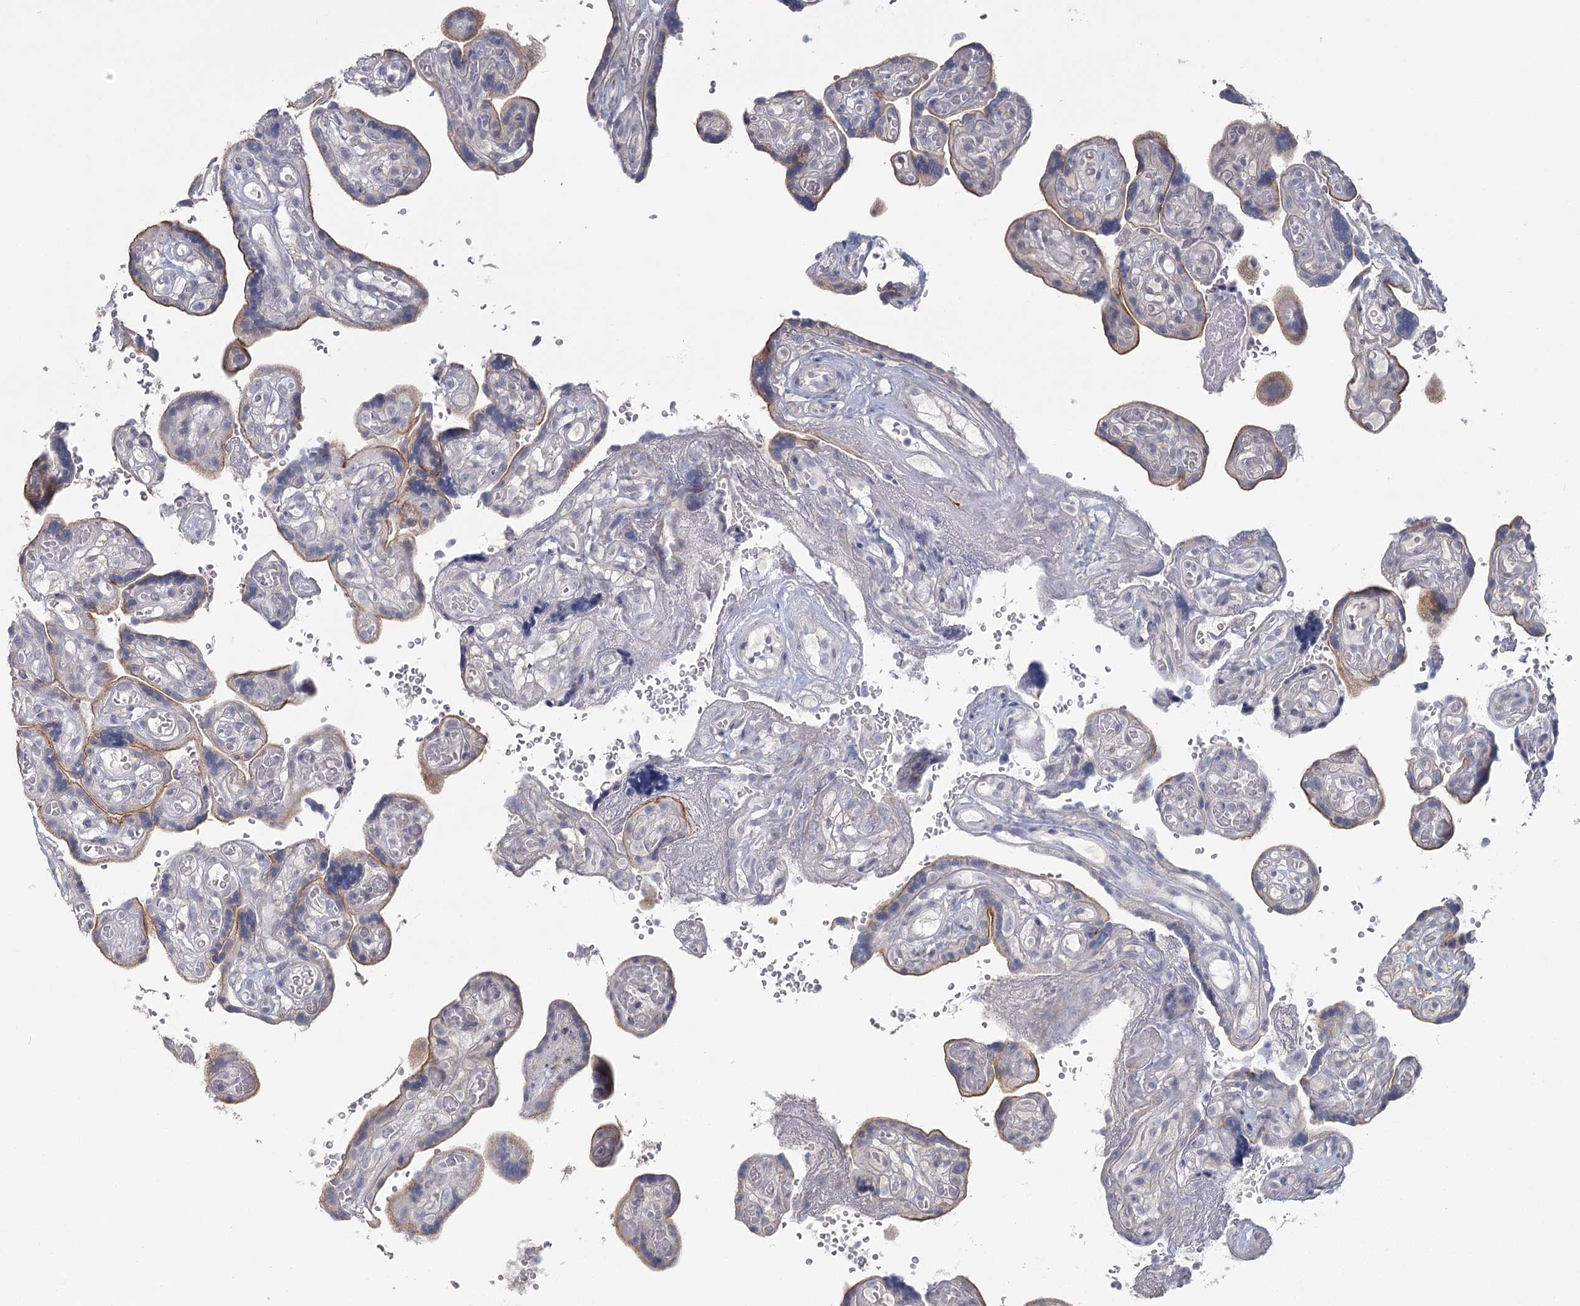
{"staining": {"intensity": "weak", "quantity": "<25%", "location": "nuclear"}, "tissue": "placenta", "cell_type": "Decidual cells", "image_type": "normal", "snomed": [{"axis": "morphology", "description": "Normal tissue, NOS"}, {"axis": "topography", "description": "Placenta"}], "caption": "The histopathology image shows no staining of decidual cells in normal placenta. (DAB IHC, high magnification).", "gene": "USP11", "patient": {"sex": "female", "age": 30}}